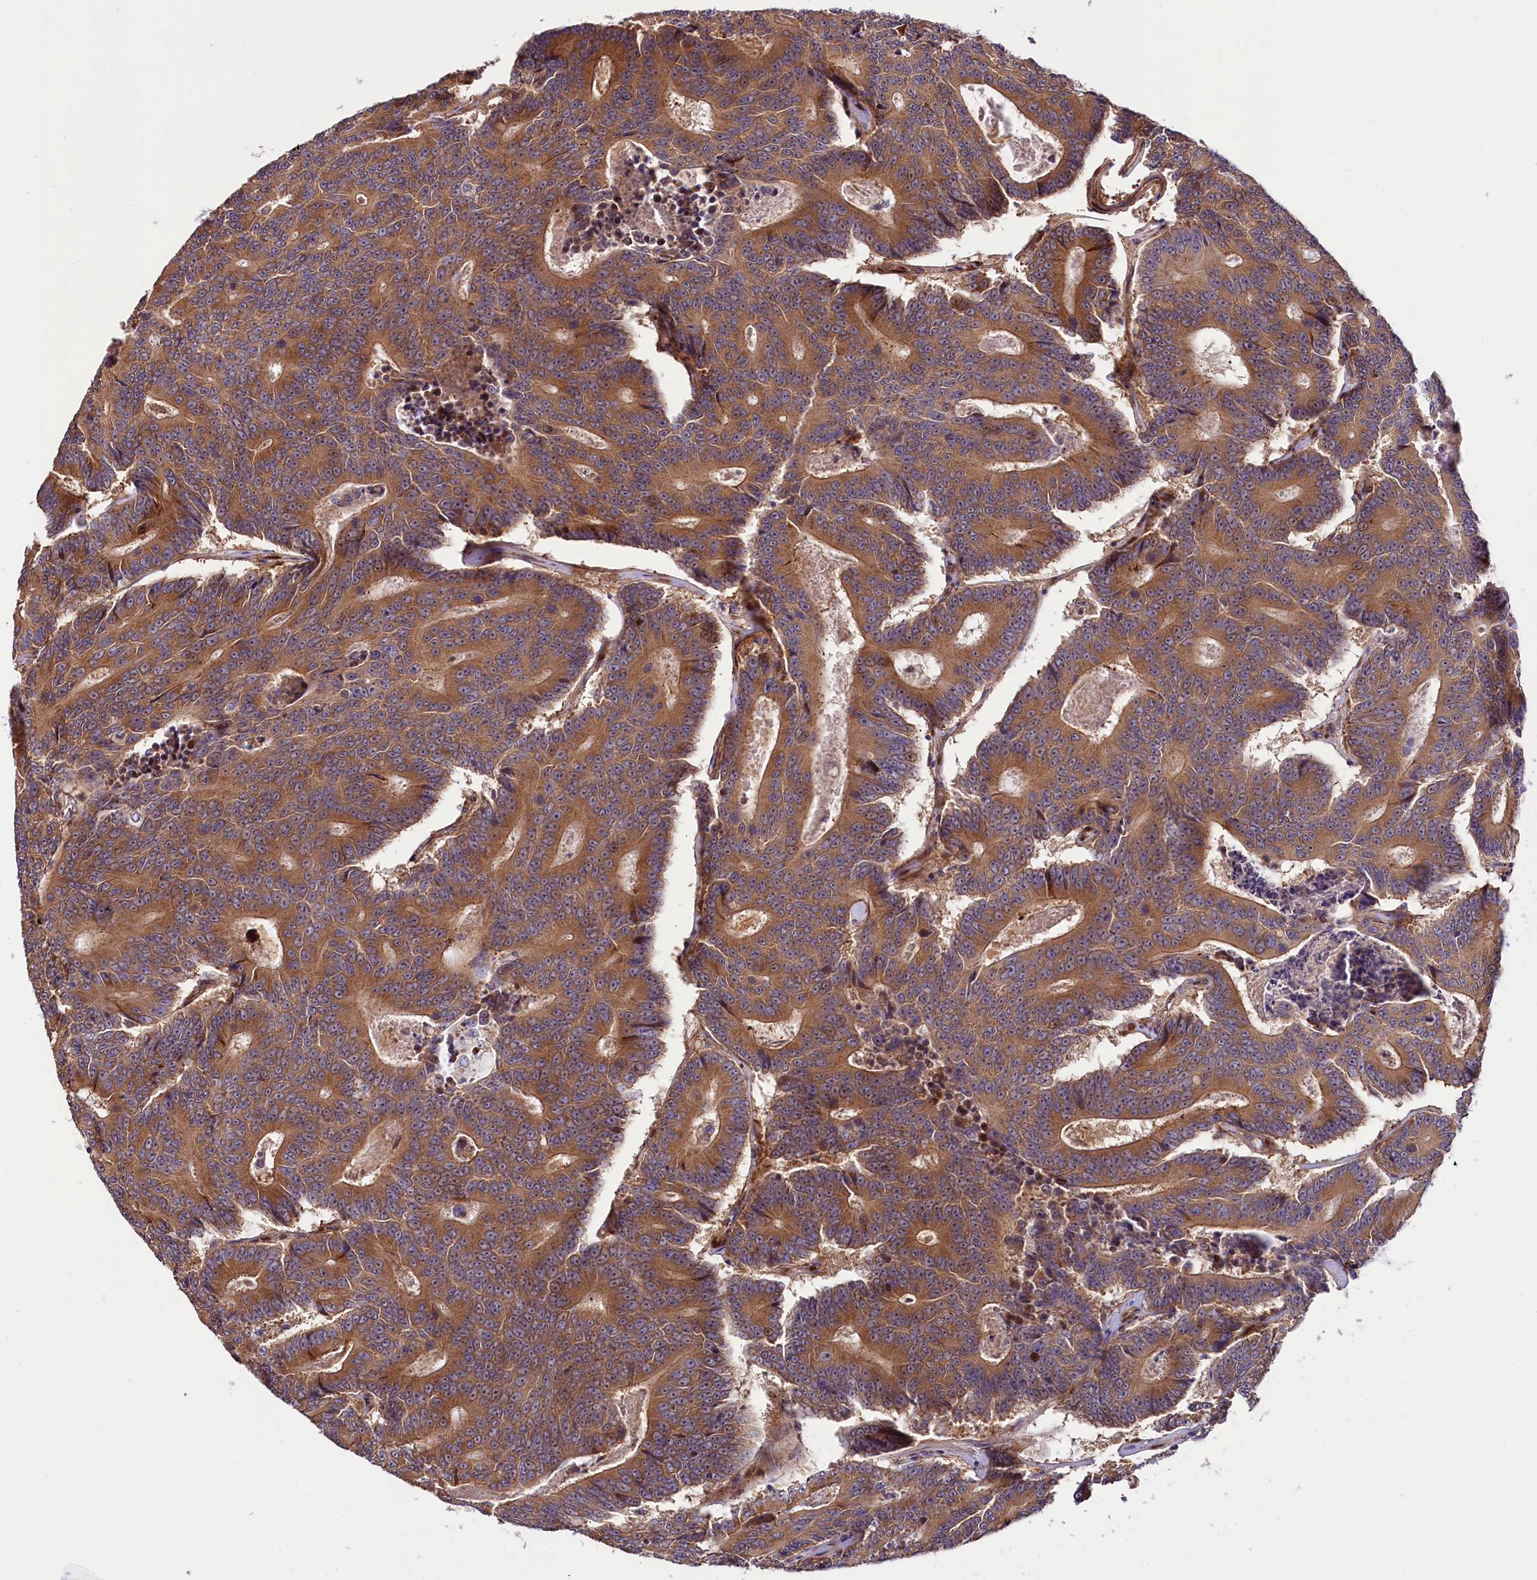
{"staining": {"intensity": "strong", "quantity": ">75%", "location": "cytoplasmic/membranous"}, "tissue": "colorectal cancer", "cell_type": "Tumor cells", "image_type": "cancer", "snomed": [{"axis": "morphology", "description": "Adenocarcinoma, NOS"}, {"axis": "topography", "description": "Colon"}], "caption": "Strong cytoplasmic/membranous expression for a protein is present in approximately >75% of tumor cells of colorectal cancer (adenocarcinoma) using immunohistochemistry (IHC).", "gene": "PDZRN3", "patient": {"sex": "male", "age": 83}}